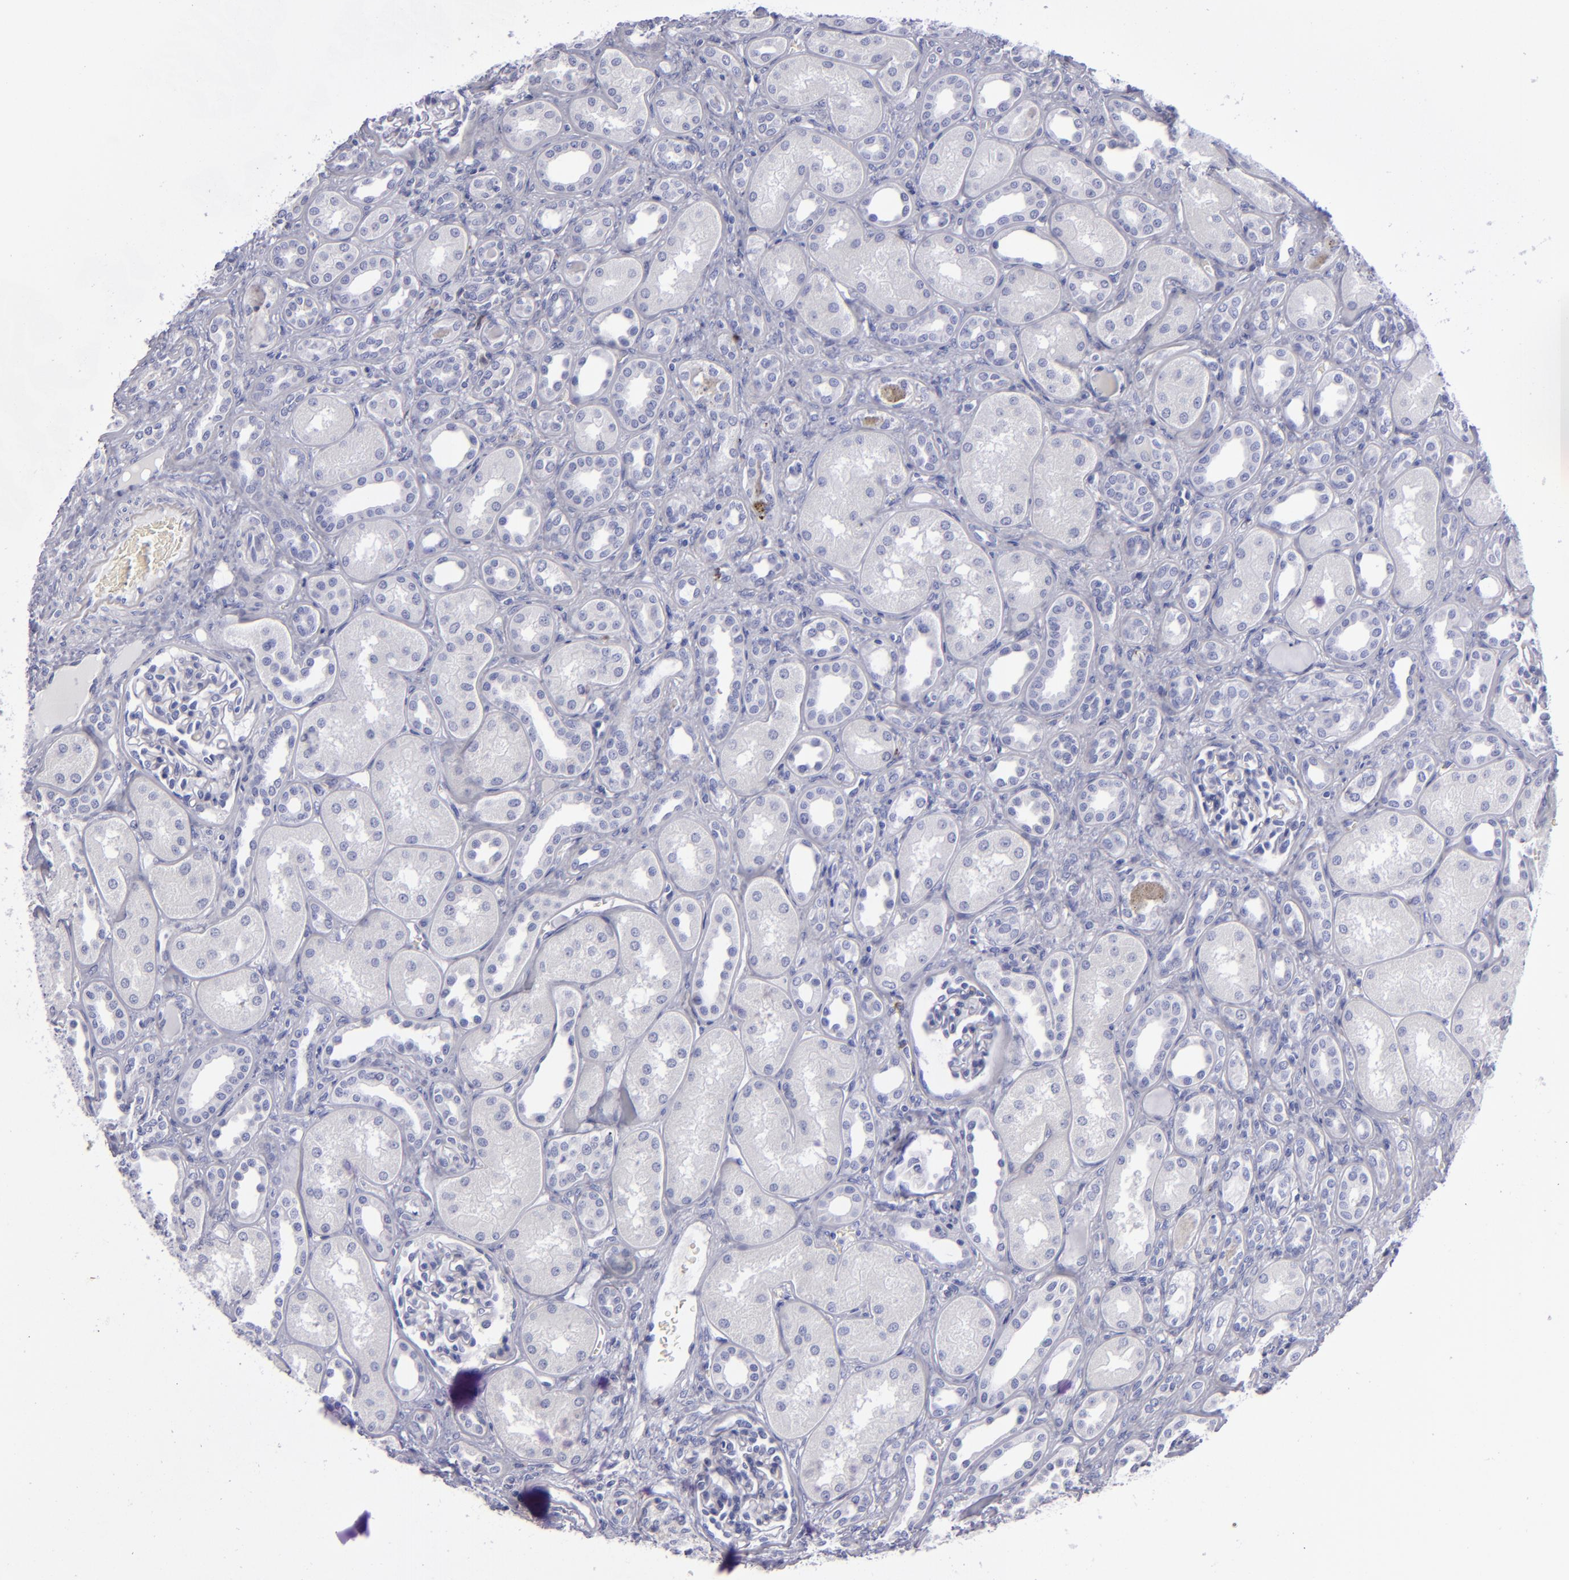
{"staining": {"intensity": "negative", "quantity": "none", "location": "none"}, "tissue": "kidney", "cell_type": "Cells in glomeruli", "image_type": "normal", "snomed": [{"axis": "morphology", "description": "Normal tissue, NOS"}, {"axis": "topography", "description": "Kidney"}], "caption": "Photomicrograph shows no significant protein staining in cells in glomeruli of normal kidney.", "gene": "CD22", "patient": {"sex": "male", "age": 7}}